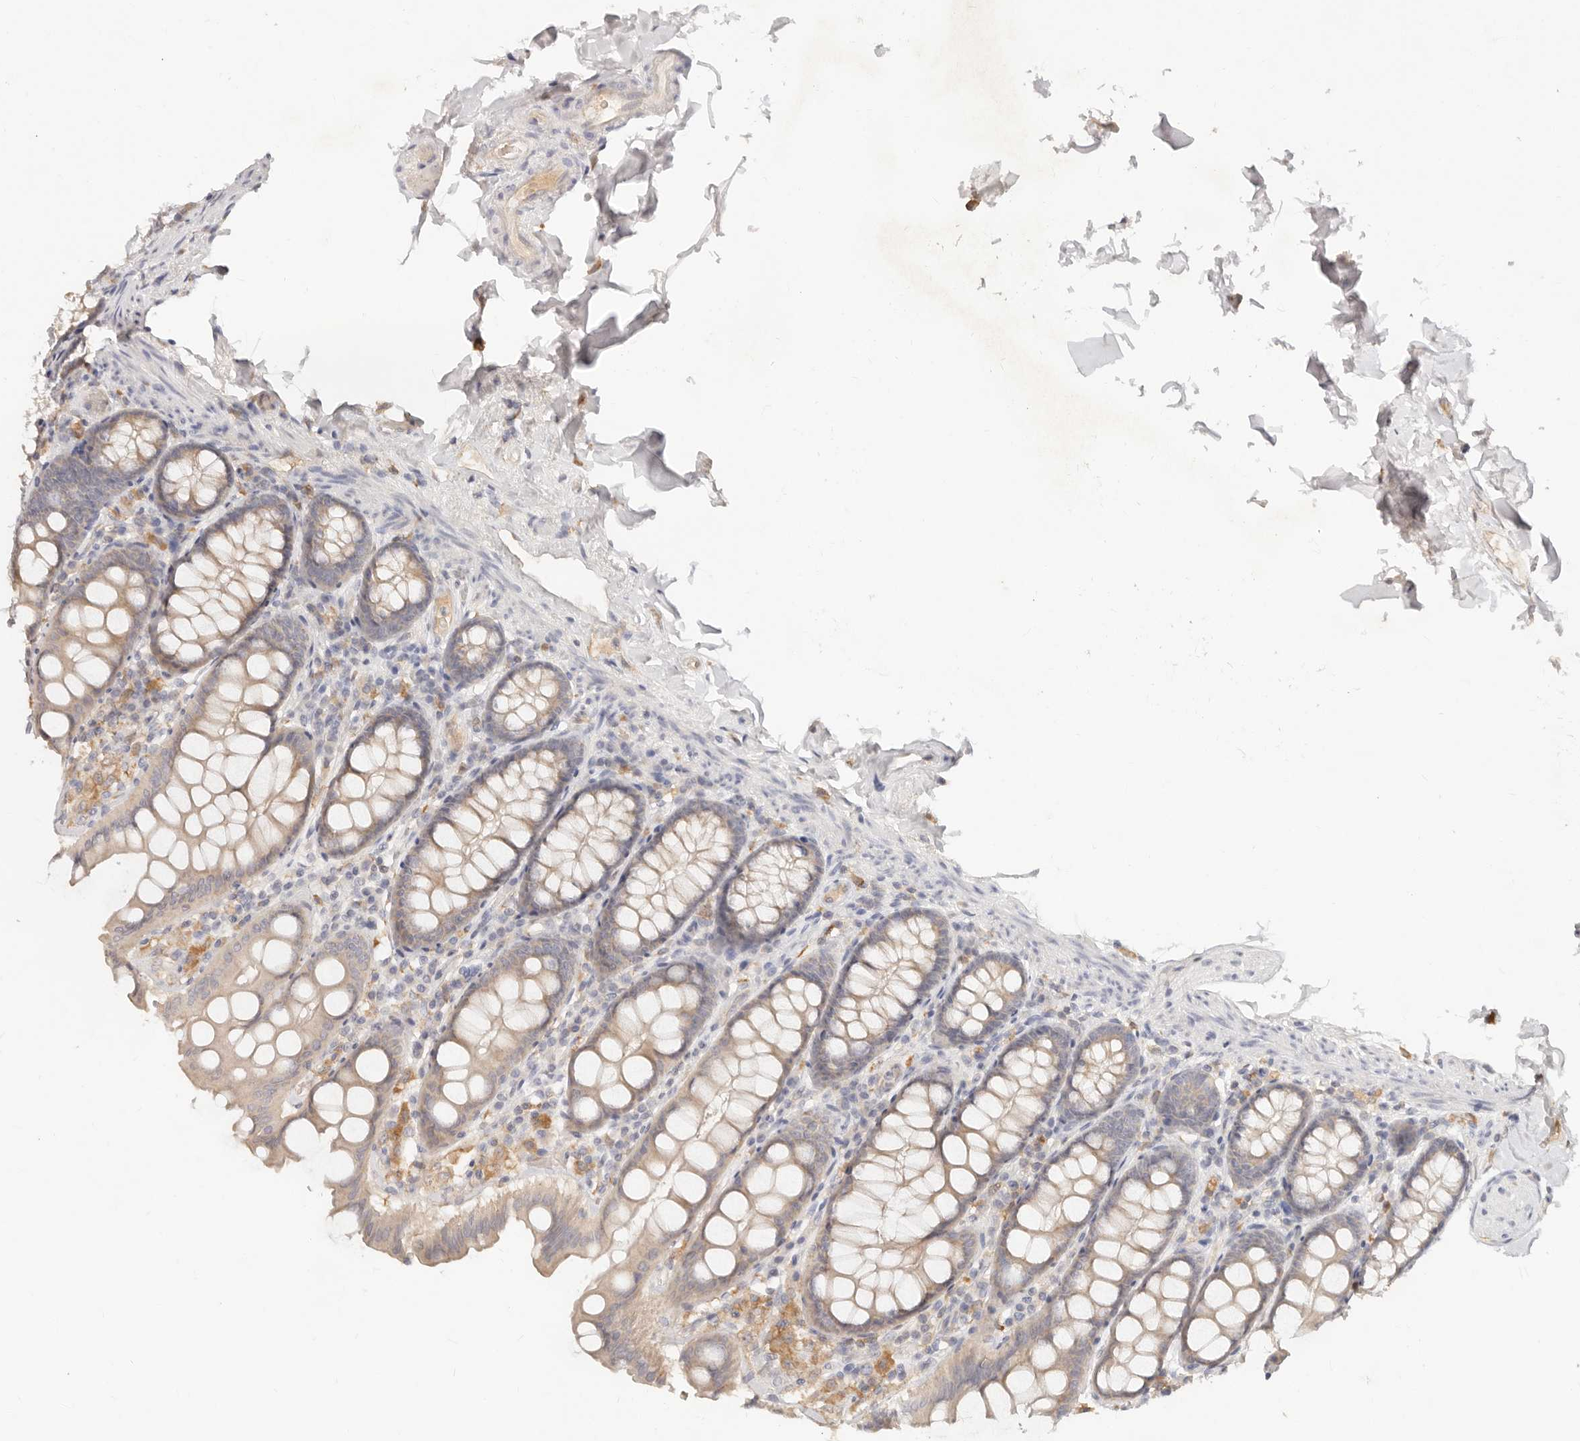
{"staining": {"intensity": "weak", "quantity": ">75%", "location": "cytoplasmic/membranous"}, "tissue": "colon", "cell_type": "Endothelial cells", "image_type": "normal", "snomed": [{"axis": "morphology", "description": "Normal tissue, NOS"}, {"axis": "topography", "description": "Colon"}, {"axis": "topography", "description": "Peripheral nerve tissue"}], "caption": "This histopathology image shows immunohistochemistry (IHC) staining of benign colon, with low weak cytoplasmic/membranous positivity in about >75% of endothelial cells.", "gene": "NECAP2", "patient": {"sex": "female", "age": 61}}